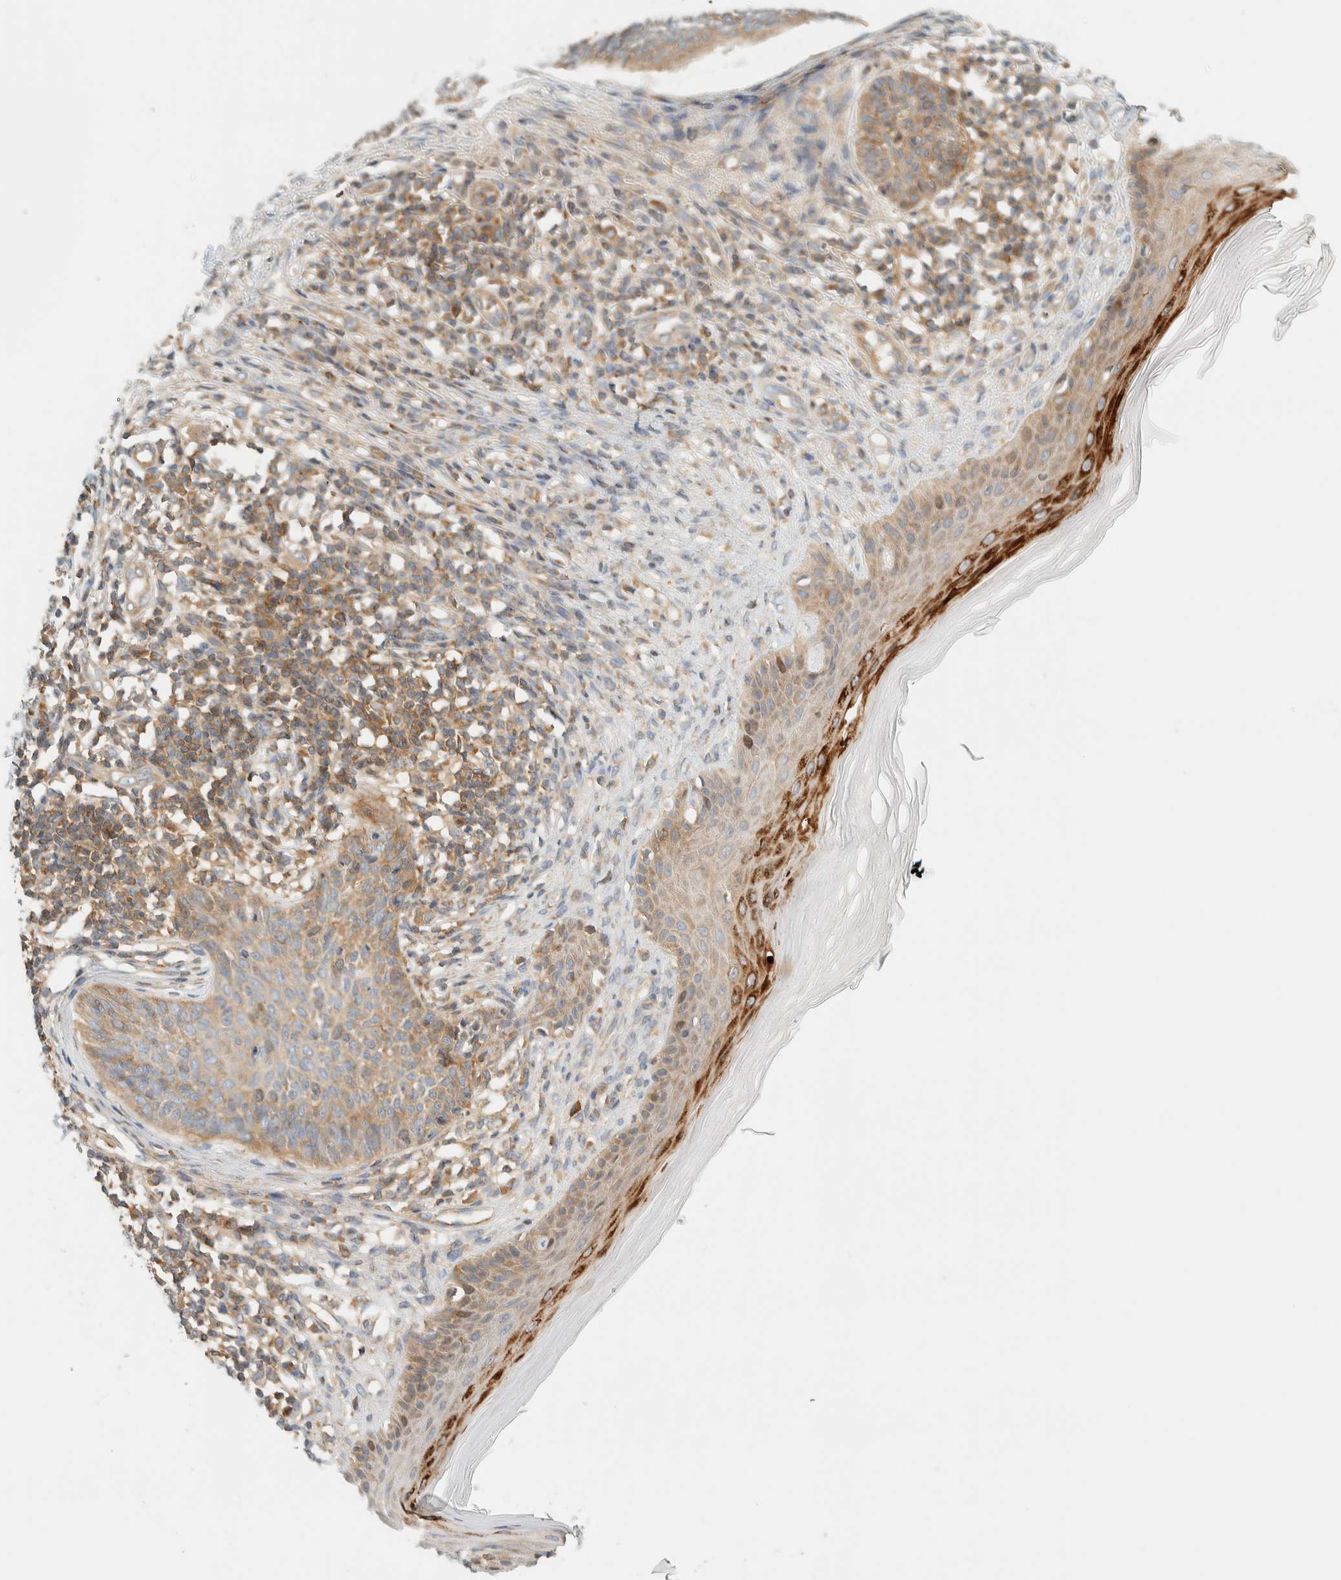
{"staining": {"intensity": "weak", "quantity": ">75%", "location": "cytoplasmic/membranous"}, "tissue": "skin cancer", "cell_type": "Tumor cells", "image_type": "cancer", "snomed": [{"axis": "morphology", "description": "Normal tissue, NOS"}, {"axis": "morphology", "description": "Basal cell carcinoma"}, {"axis": "topography", "description": "Skin"}], "caption": "IHC histopathology image of skin cancer stained for a protein (brown), which exhibits low levels of weak cytoplasmic/membranous positivity in approximately >75% of tumor cells.", "gene": "ARFGEF1", "patient": {"sex": "male", "age": 50}}